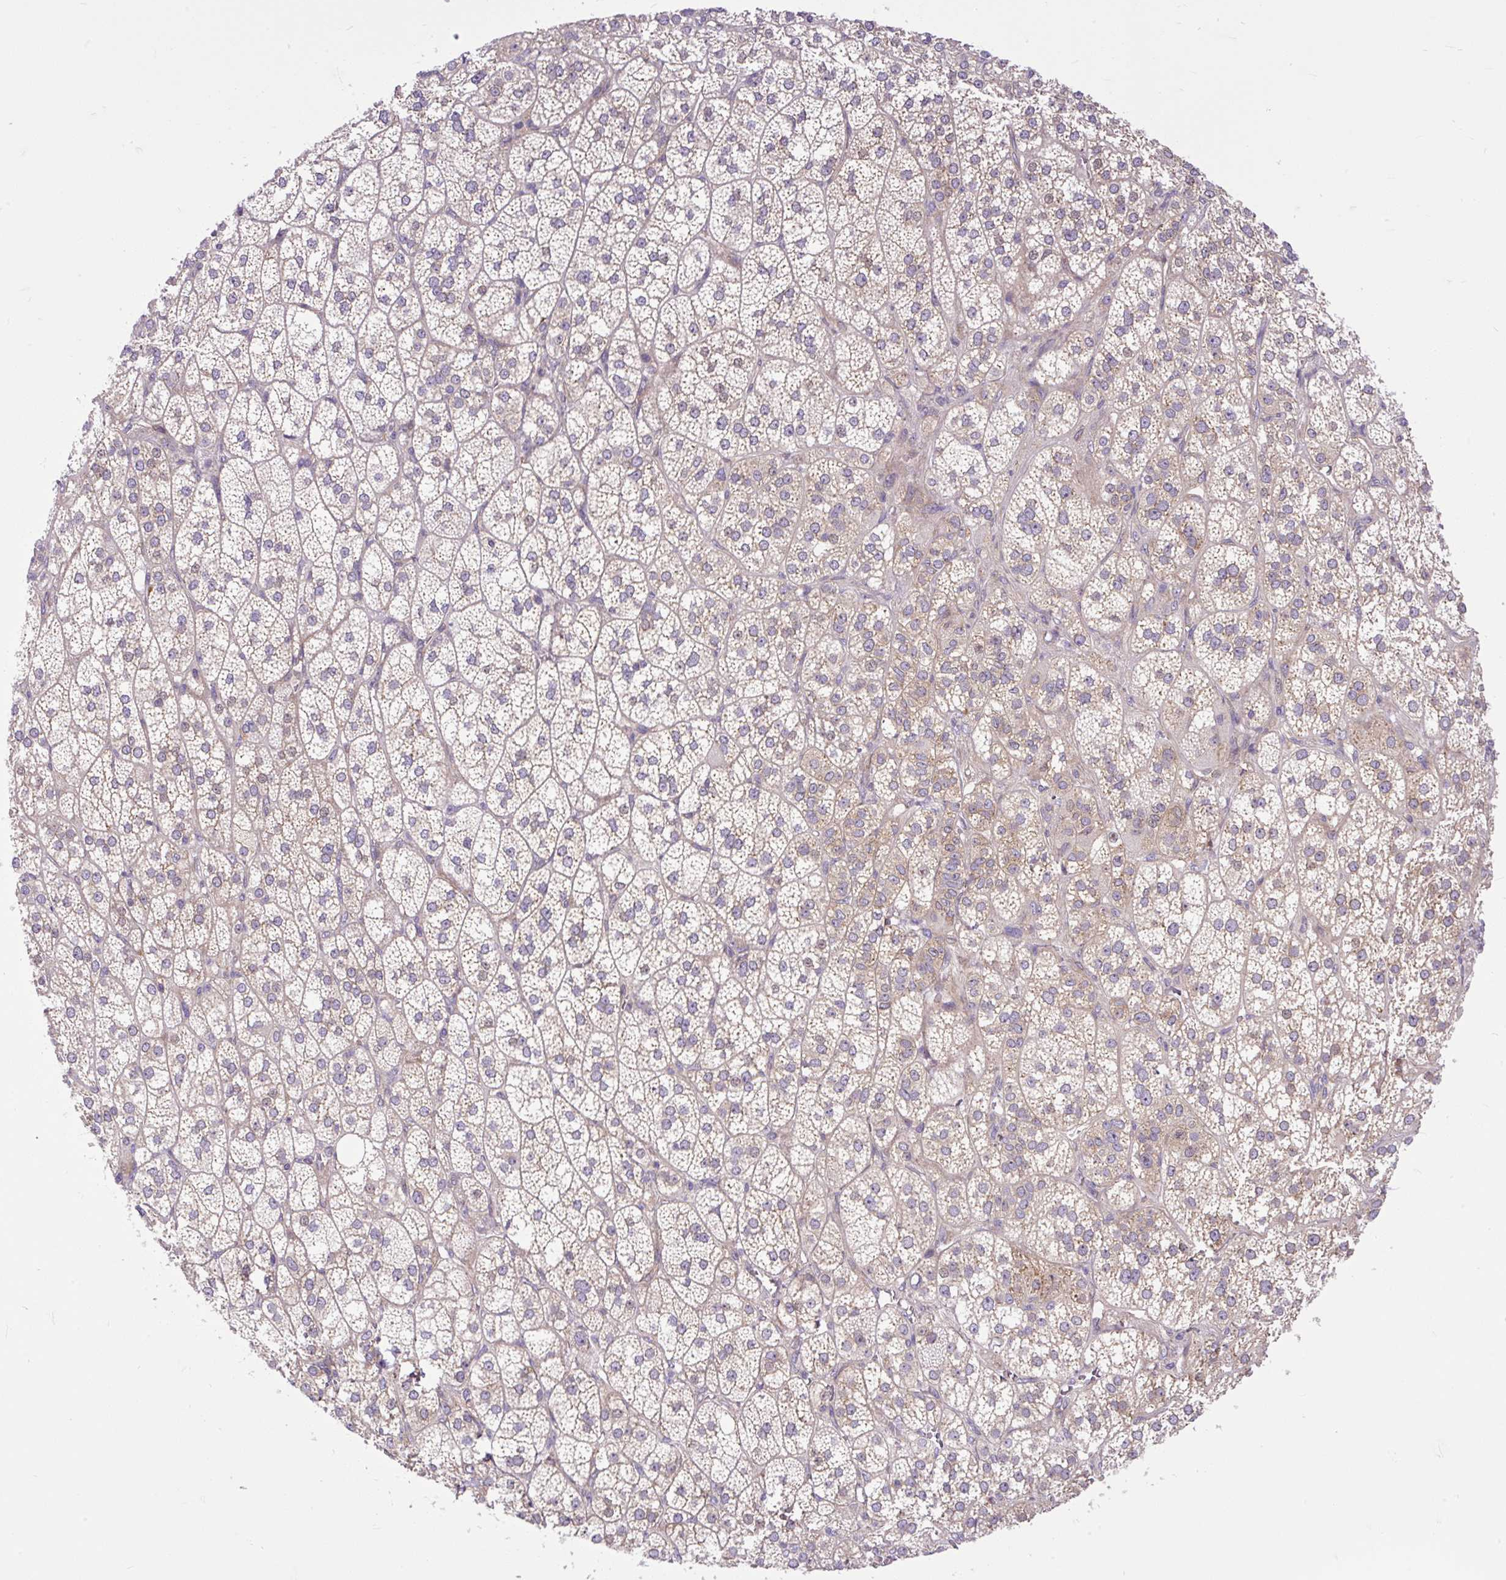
{"staining": {"intensity": "moderate", "quantity": "25%-75%", "location": "cytoplasmic/membranous"}, "tissue": "adrenal gland", "cell_type": "Glandular cells", "image_type": "normal", "snomed": [{"axis": "morphology", "description": "Normal tissue, NOS"}, {"axis": "topography", "description": "Adrenal gland"}], "caption": "Brown immunohistochemical staining in unremarkable human adrenal gland exhibits moderate cytoplasmic/membranous staining in about 25%-75% of glandular cells.", "gene": "TRIM17", "patient": {"sex": "female", "age": 60}}